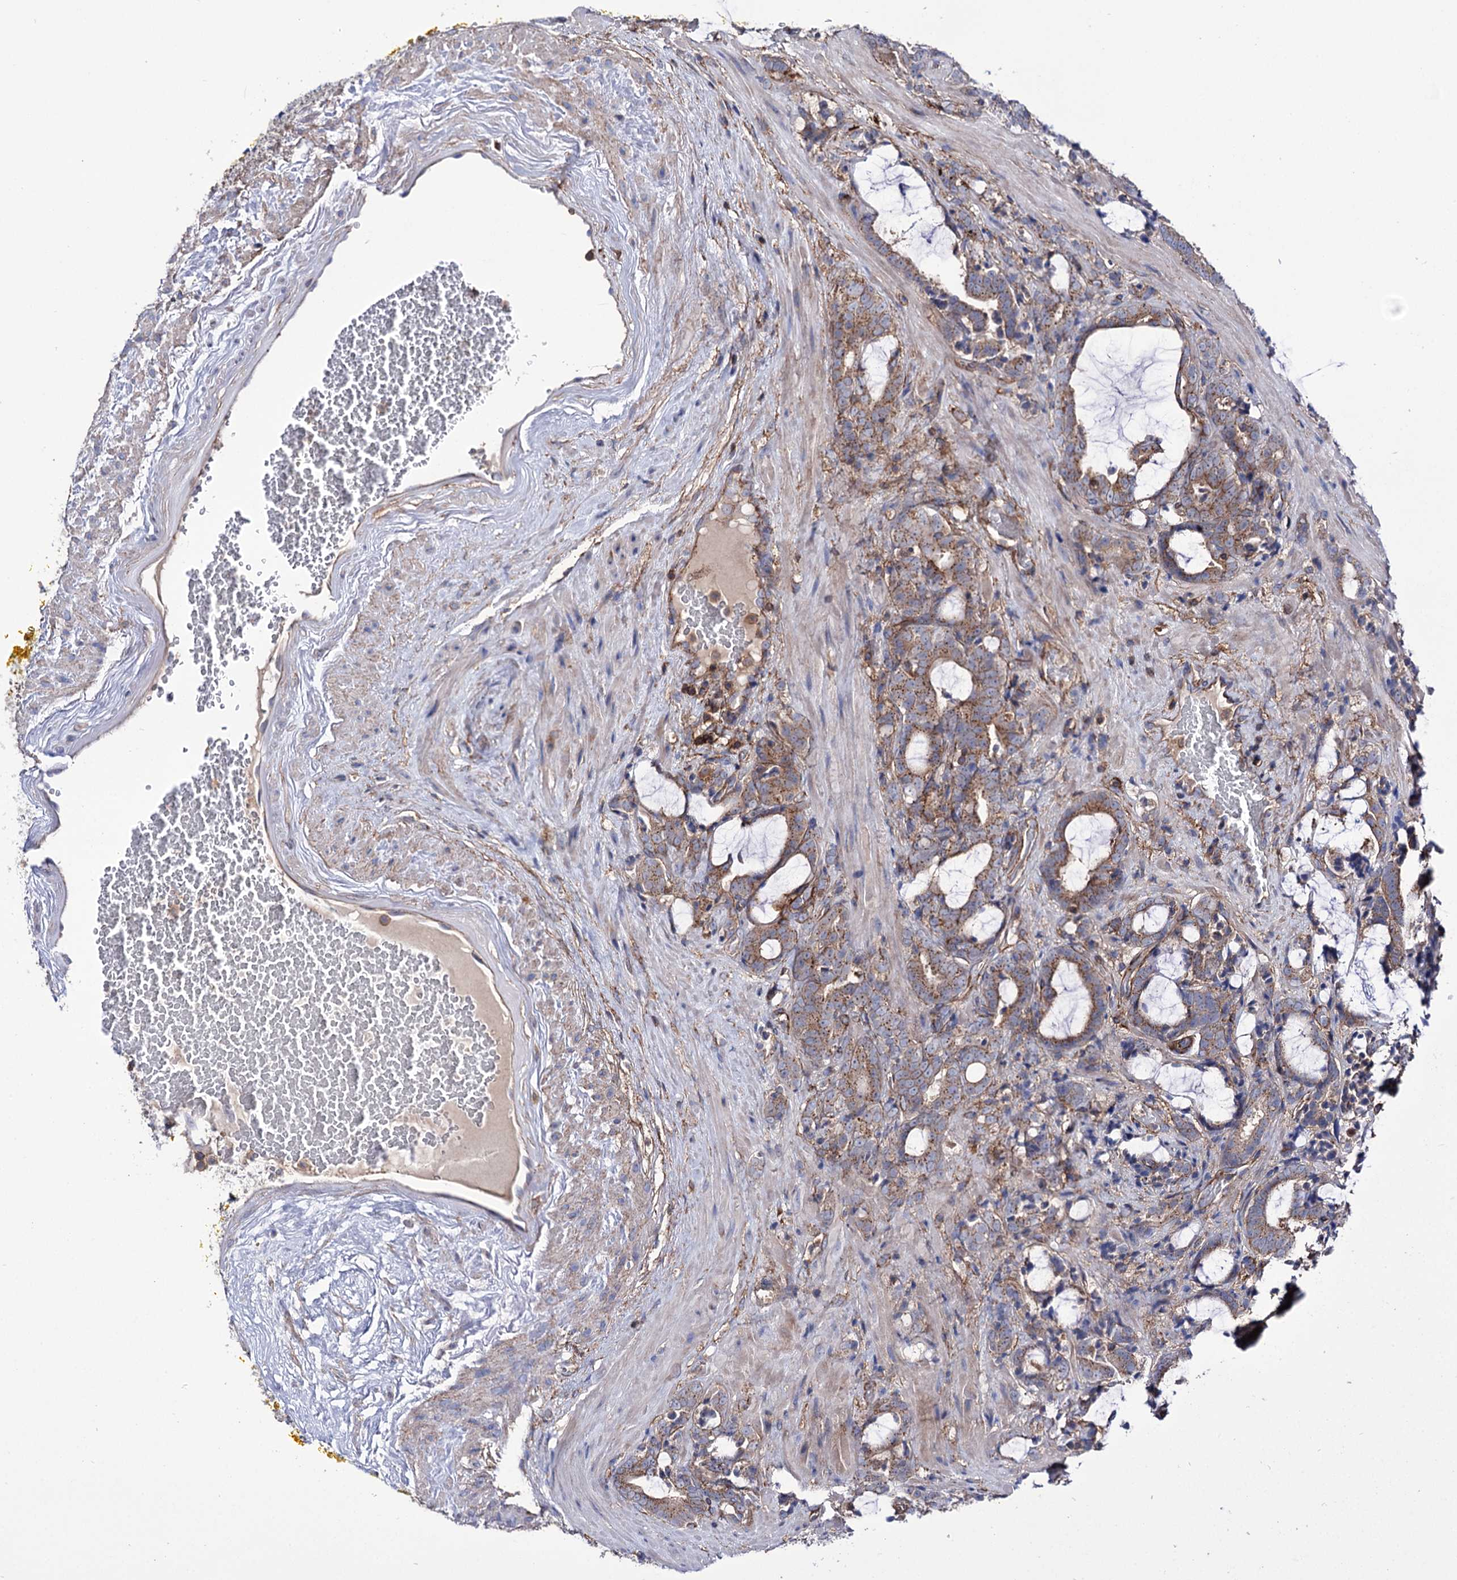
{"staining": {"intensity": "moderate", "quantity": ">75%", "location": "cytoplasmic/membranous"}, "tissue": "prostate cancer", "cell_type": "Tumor cells", "image_type": "cancer", "snomed": [{"axis": "morphology", "description": "Adenocarcinoma, High grade"}, {"axis": "topography", "description": "Prostate and seminal vesicle, NOS"}], "caption": "A photomicrograph of human prostate cancer stained for a protein displays moderate cytoplasmic/membranous brown staining in tumor cells.", "gene": "DEF6", "patient": {"sex": "male", "age": 67}}